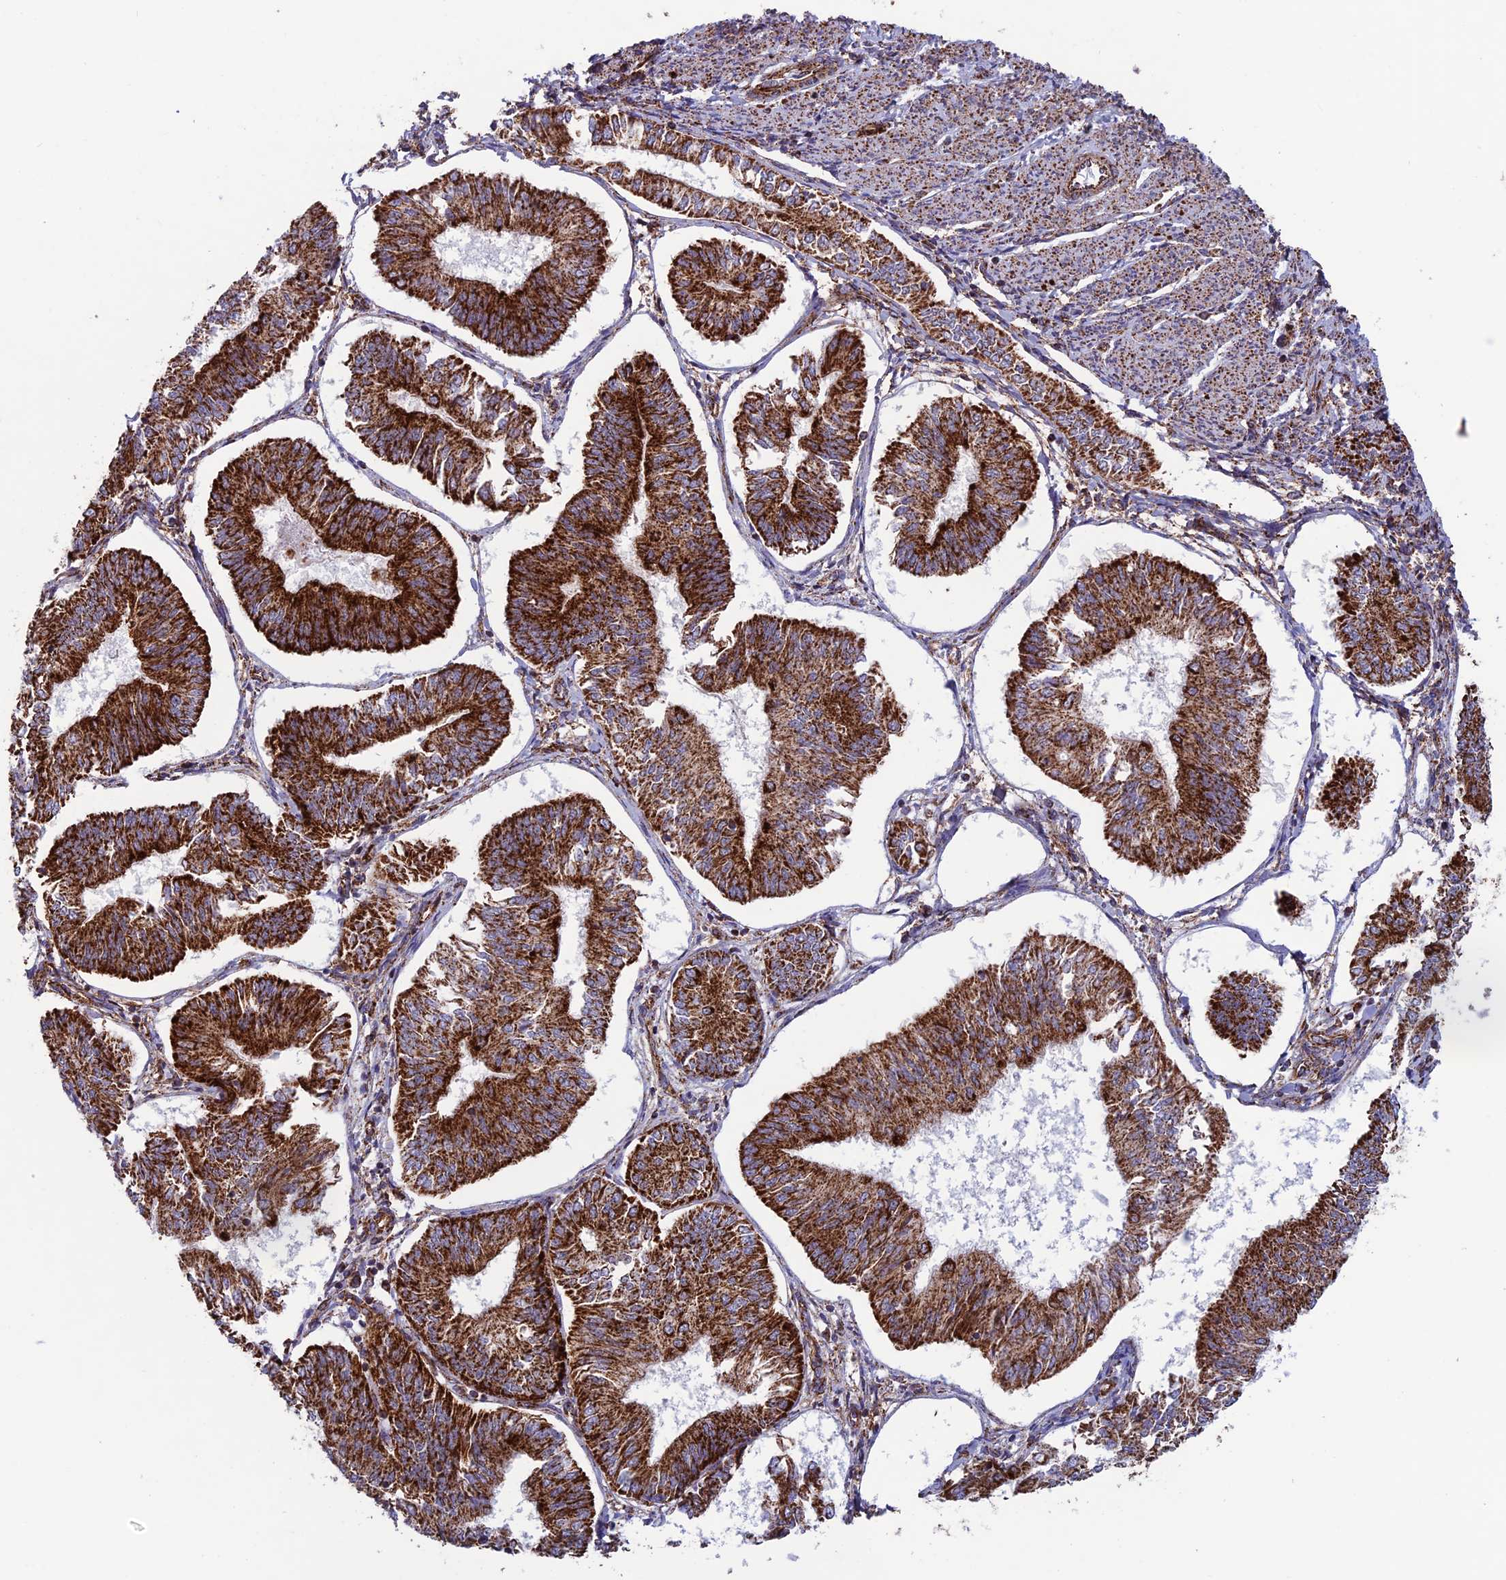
{"staining": {"intensity": "strong", "quantity": ">75%", "location": "cytoplasmic/membranous"}, "tissue": "endometrial cancer", "cell_type": "Tumor cells", "image_type": "cancer", "snomed": [{"axis": "morphology", "description": "Adenocarcinoma, NOS"}, {"axis": "topography", "description": "Endometrium"}], "caption": "An image of adenocarcinoma (endometrial) stained for a protein displays strong cytoplasmic/membranous brown staining in tumor cells.", "gene": "MRPS18B", "patient": {"sex": "female", "age": 58}}